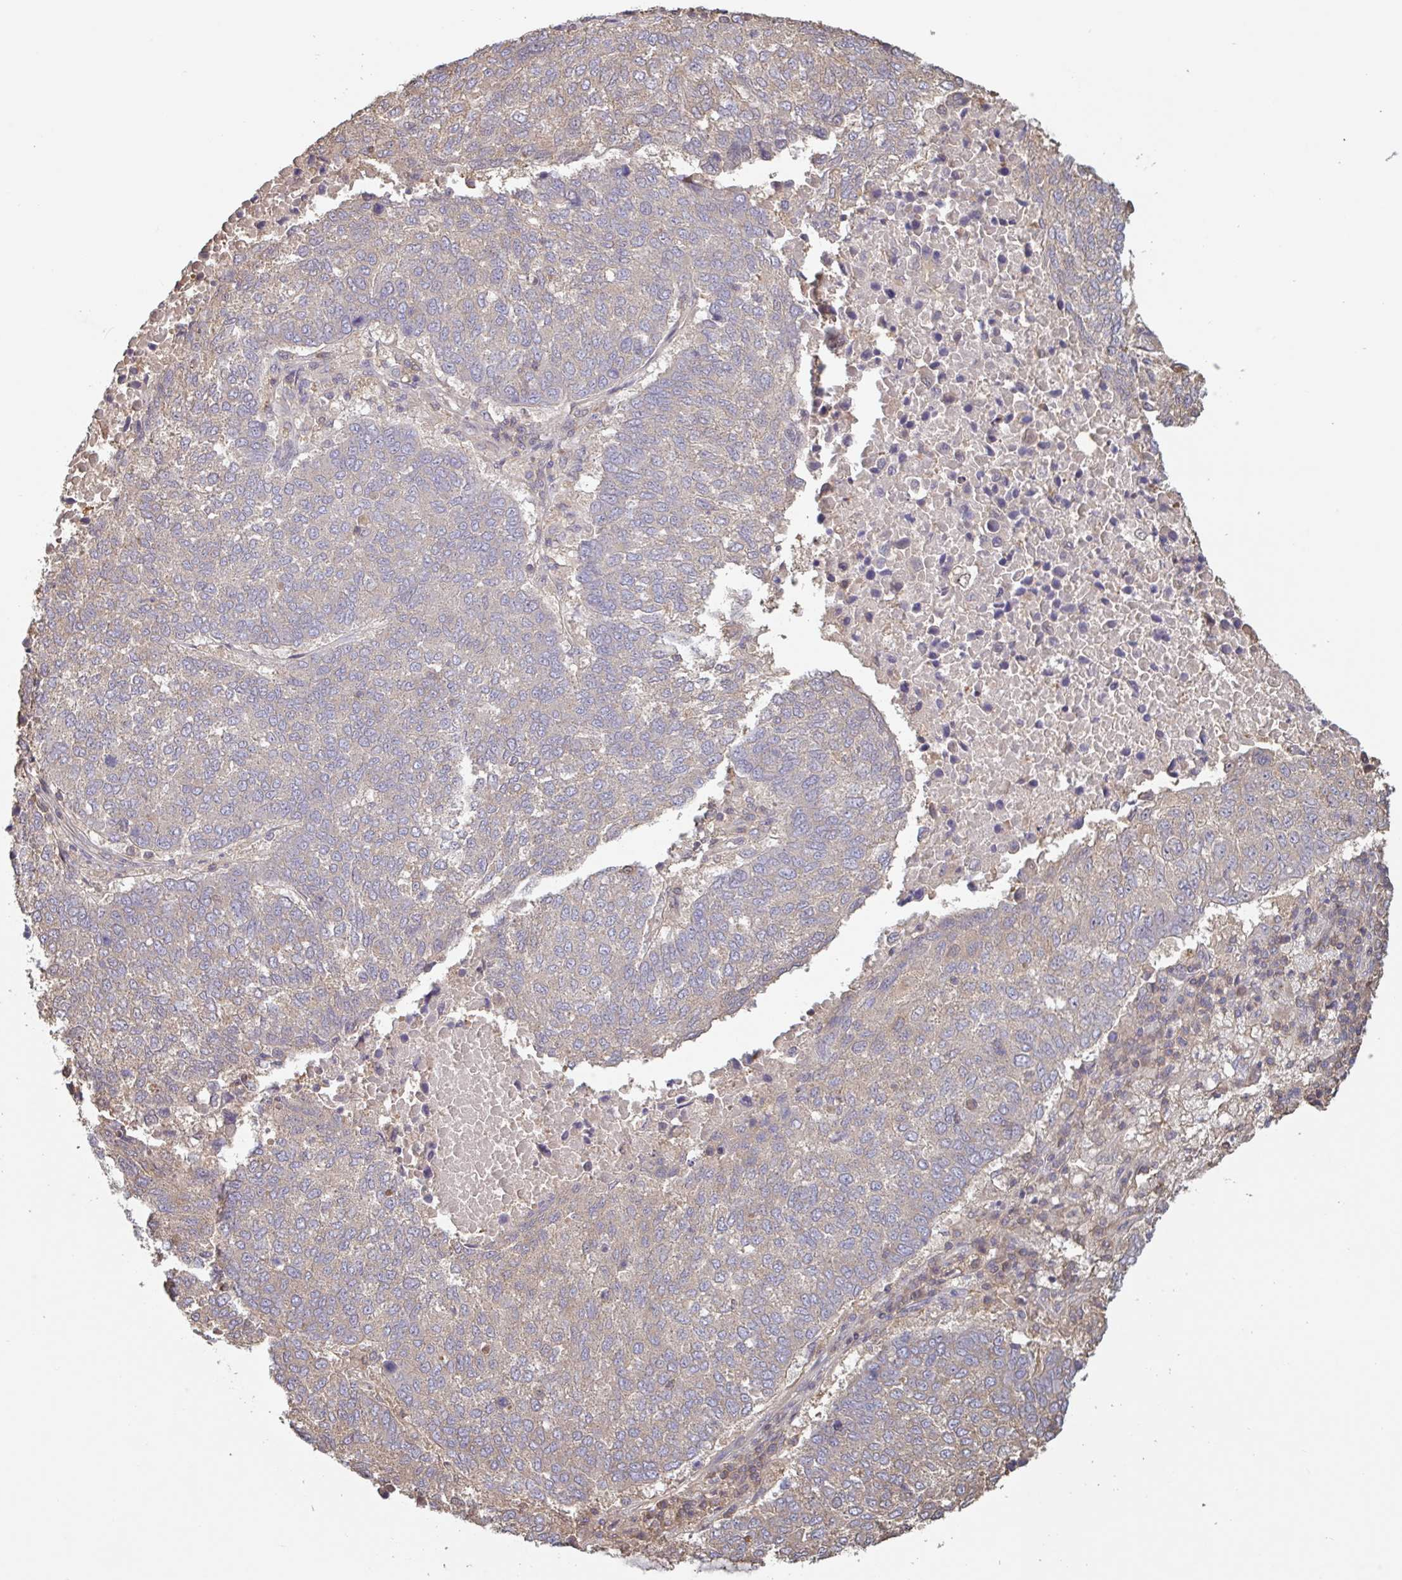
{"staining": {"intensity": "weak", "quantity": ">75%", "location": "cytoplasmic/membranous"}, "tissue": "lung cancer", "cell_type": "Tumor cells", "image_type": "cancer", "snomed": [{"axis": "morphology", "description": "Squamous cell carcinoma, NOS"}, {"axis": "topography", "description": "Lung"}], "caption": "Brown immunohistochemical staining in lung squamous cell carcinoma exhibits weak cytoplasmic/membranous staining in approximately >75% of tumor cells.", "gene": "OTOP2", "patient": {"sex": "male", "age": 73}}